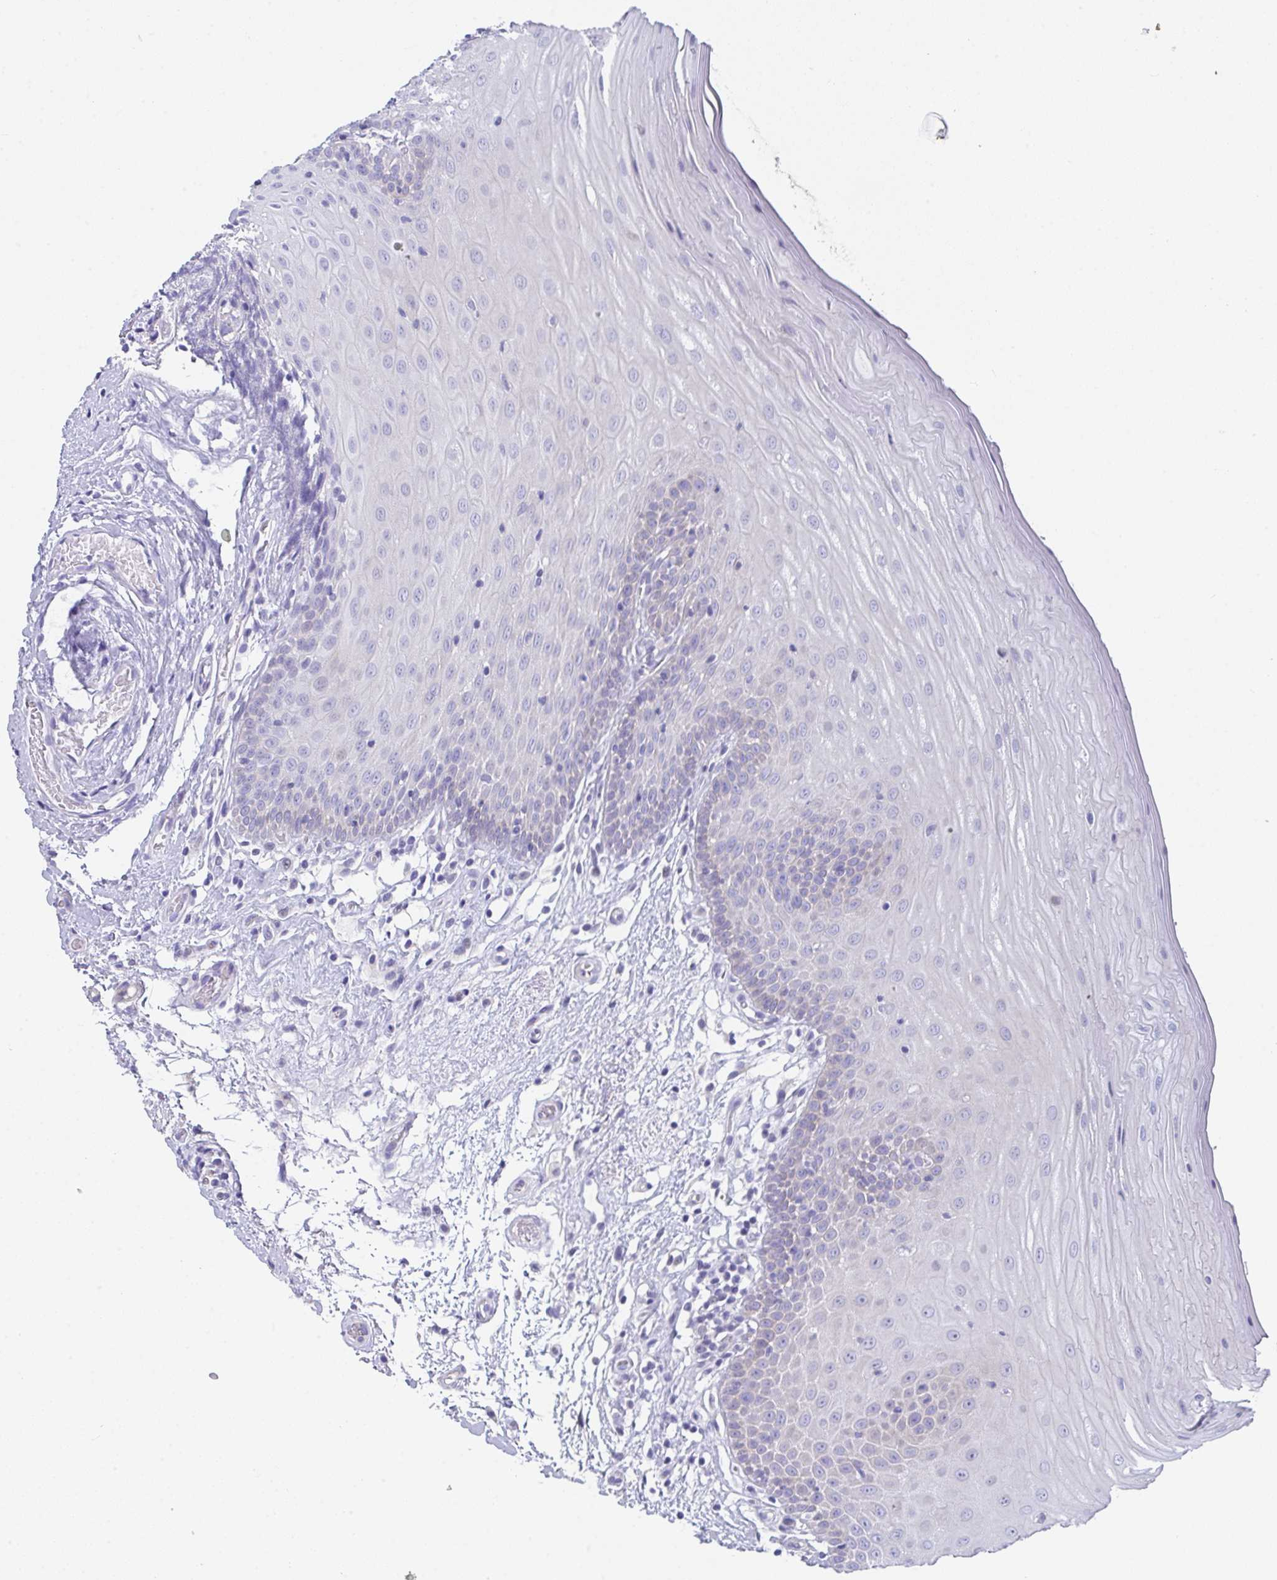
{"staining": {"intensity": "negative", "quantity": "none", "location": "none"}, "tissue": "oral mucosa", "cell_type": "Squamous epithelial cells", "image_type": "normal", "snomed": [{"axis": "morphology", "description": "Normal tissue, NOS"}, {"axis": "topography", "description": "Oral tissue"}, {"axis": "topography", "description": "Tounge, NOS"}, {"axis": "topography", "description": "Head-Neck"}], "caption": "Micrograph shows no protein staining in squamous epithelial cells of benign oral mucosa. (DAB (3,3'-diaminobenzidine) immunohistochemistry visualized using brightfield microscopy, high magnification).", "gene": "FBXO47", "patient": {"sex": "female", "age": 84}}